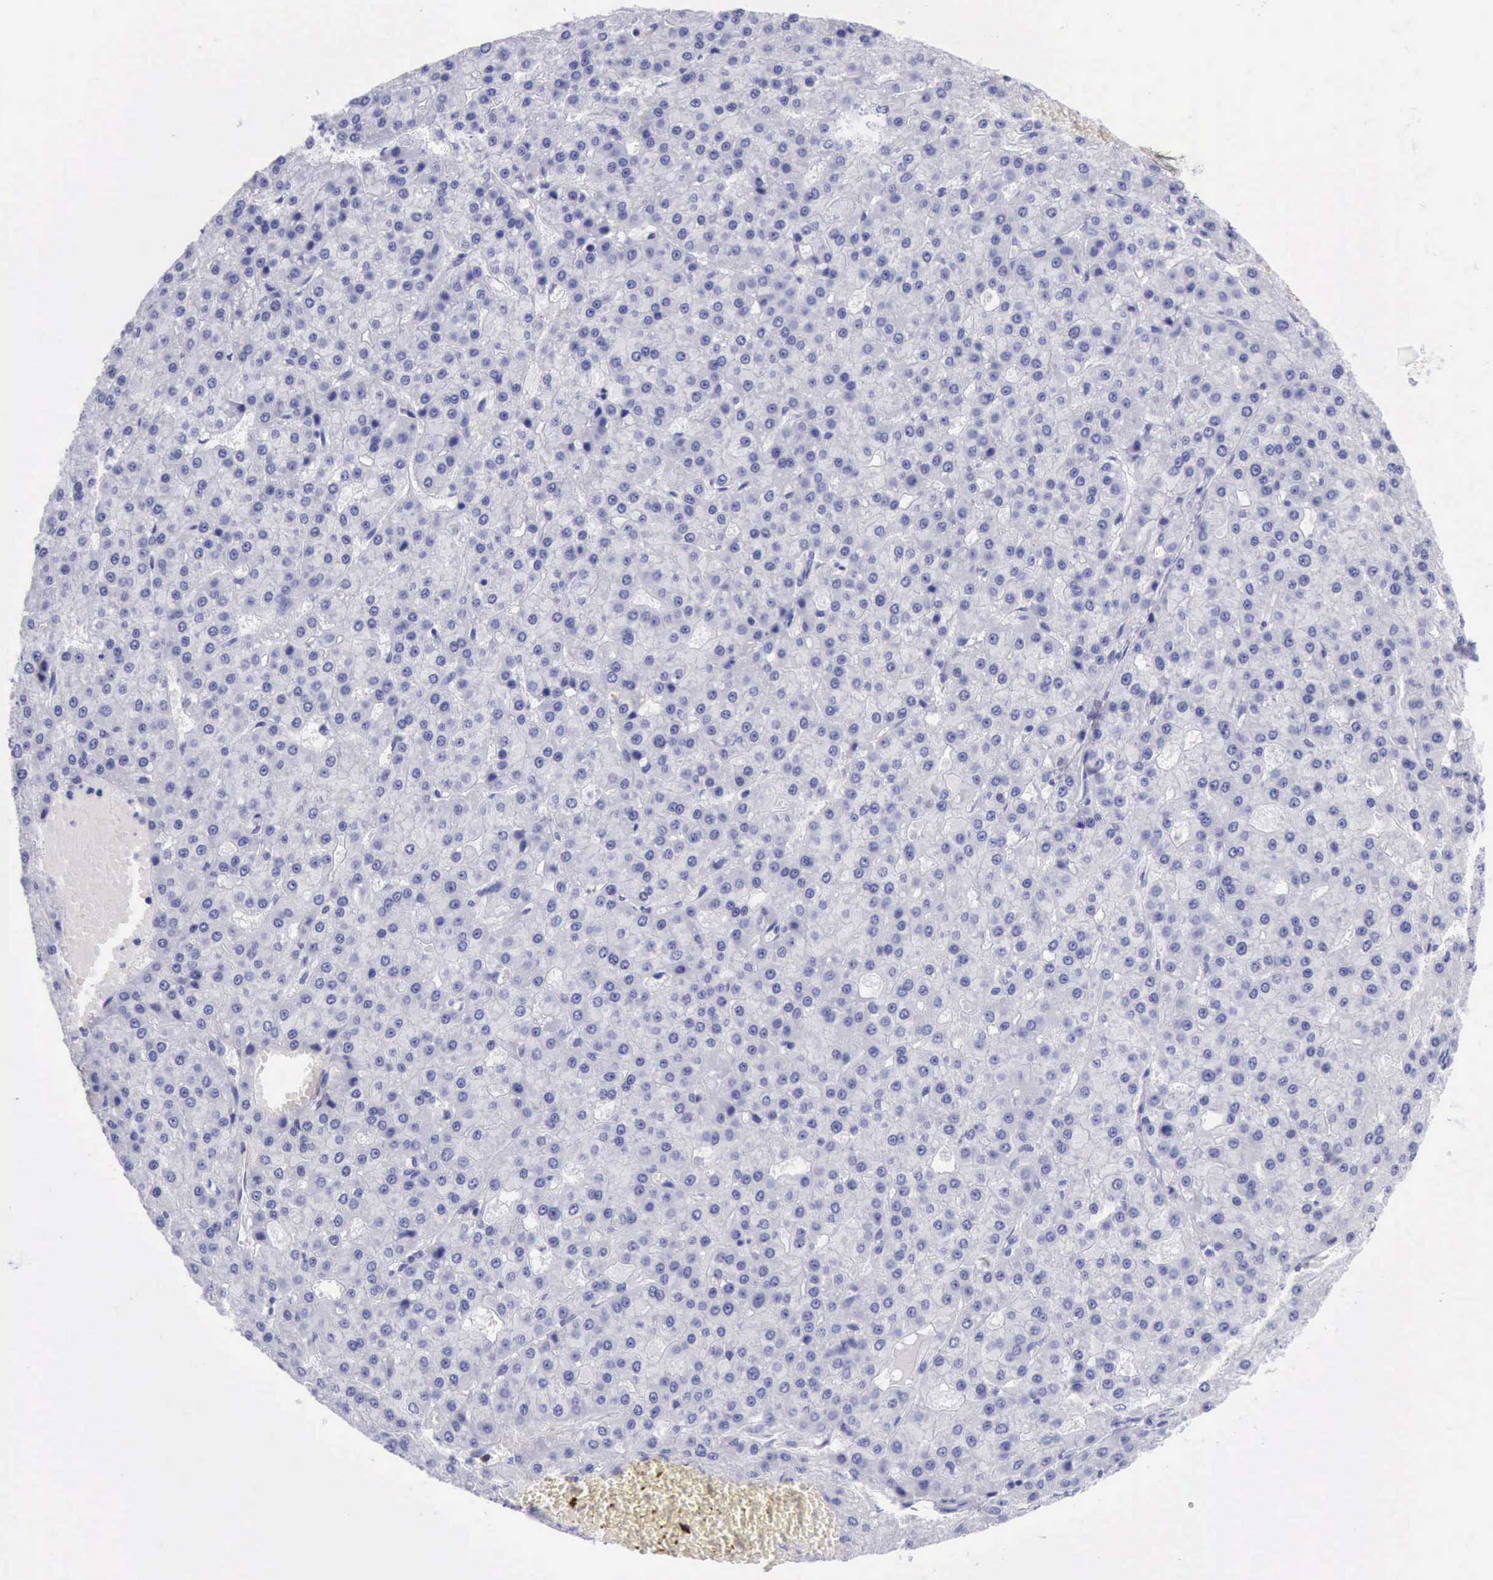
{"staining": {"intensity": "negative", "quantity": "none", "location": "none"}, "tissue": "liver cancer", "cell_type": "Tumor cells", "image_type": "cancer", "snomed": [{"axis": "morphology", "description": "Carcinoma, Hepatocellular, NOS"}, {"axis": "topography", "description": "Liver"}], "caption": "This is an immunohistochemistry image of hepatocellular carcinoma (liver). There is no positivity in tumor cells.", "gene": "MCM2", "patient": {"sex": "male", "age": 47}}